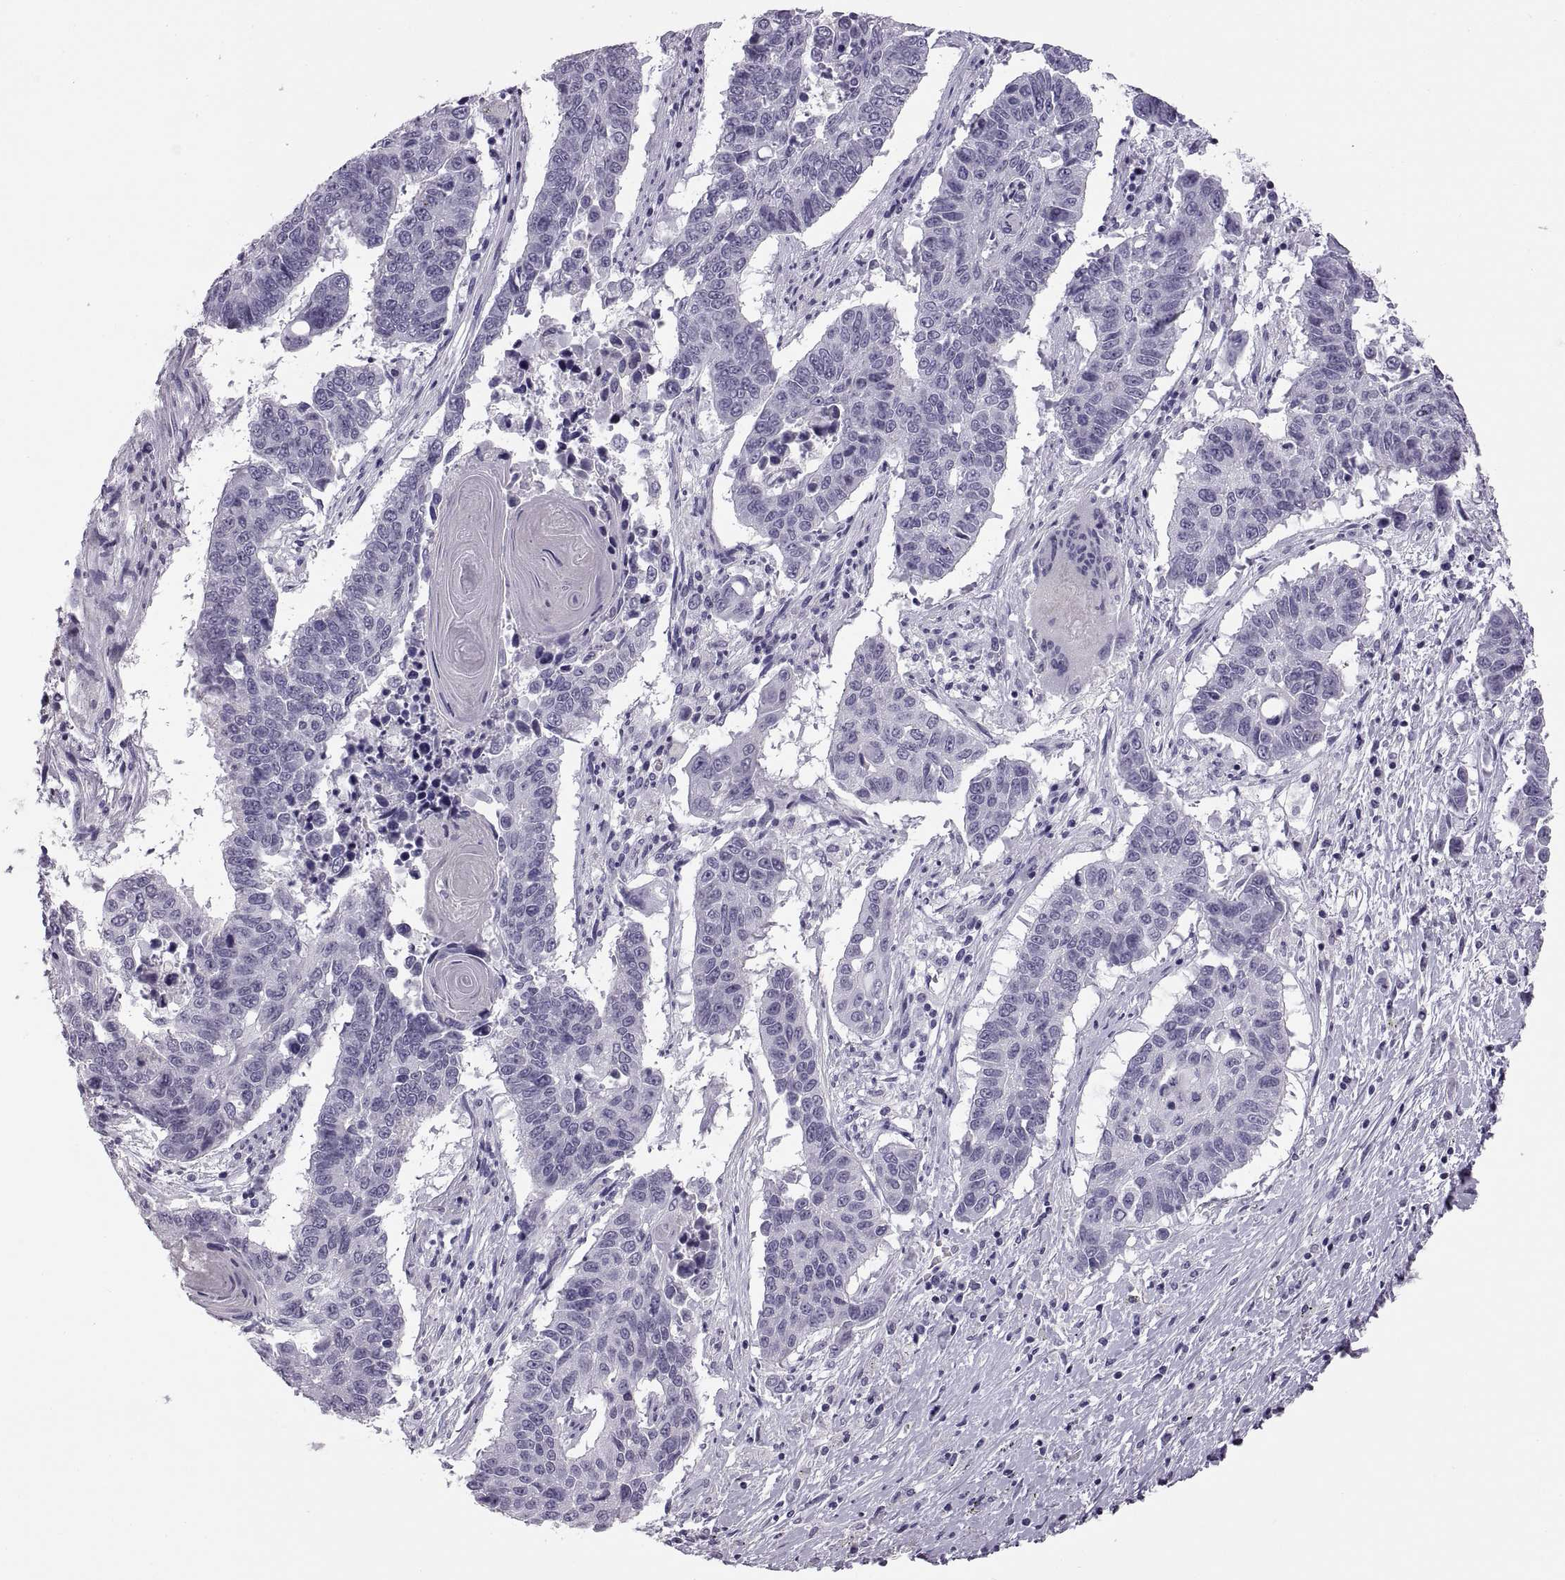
{"staining": {"intensity": "negative", "quantity": "none", "location": "none"}, "tissue": "lung cancer", "cell_type": "Tumor cells", "image_type": "cancer", "snomed": [{"axis": "morphology", "description": "Squamous cell carcinoma, NOS"}, {"axis": "topography", "description": "Lung"}], "caption": "Immunohistochemical staining of human squamous cell carcinoma (lung) reveals no significant positivity in tumor cells.", "gene": "QRICH2", "patient": {"sex": "male", "age": 73}}